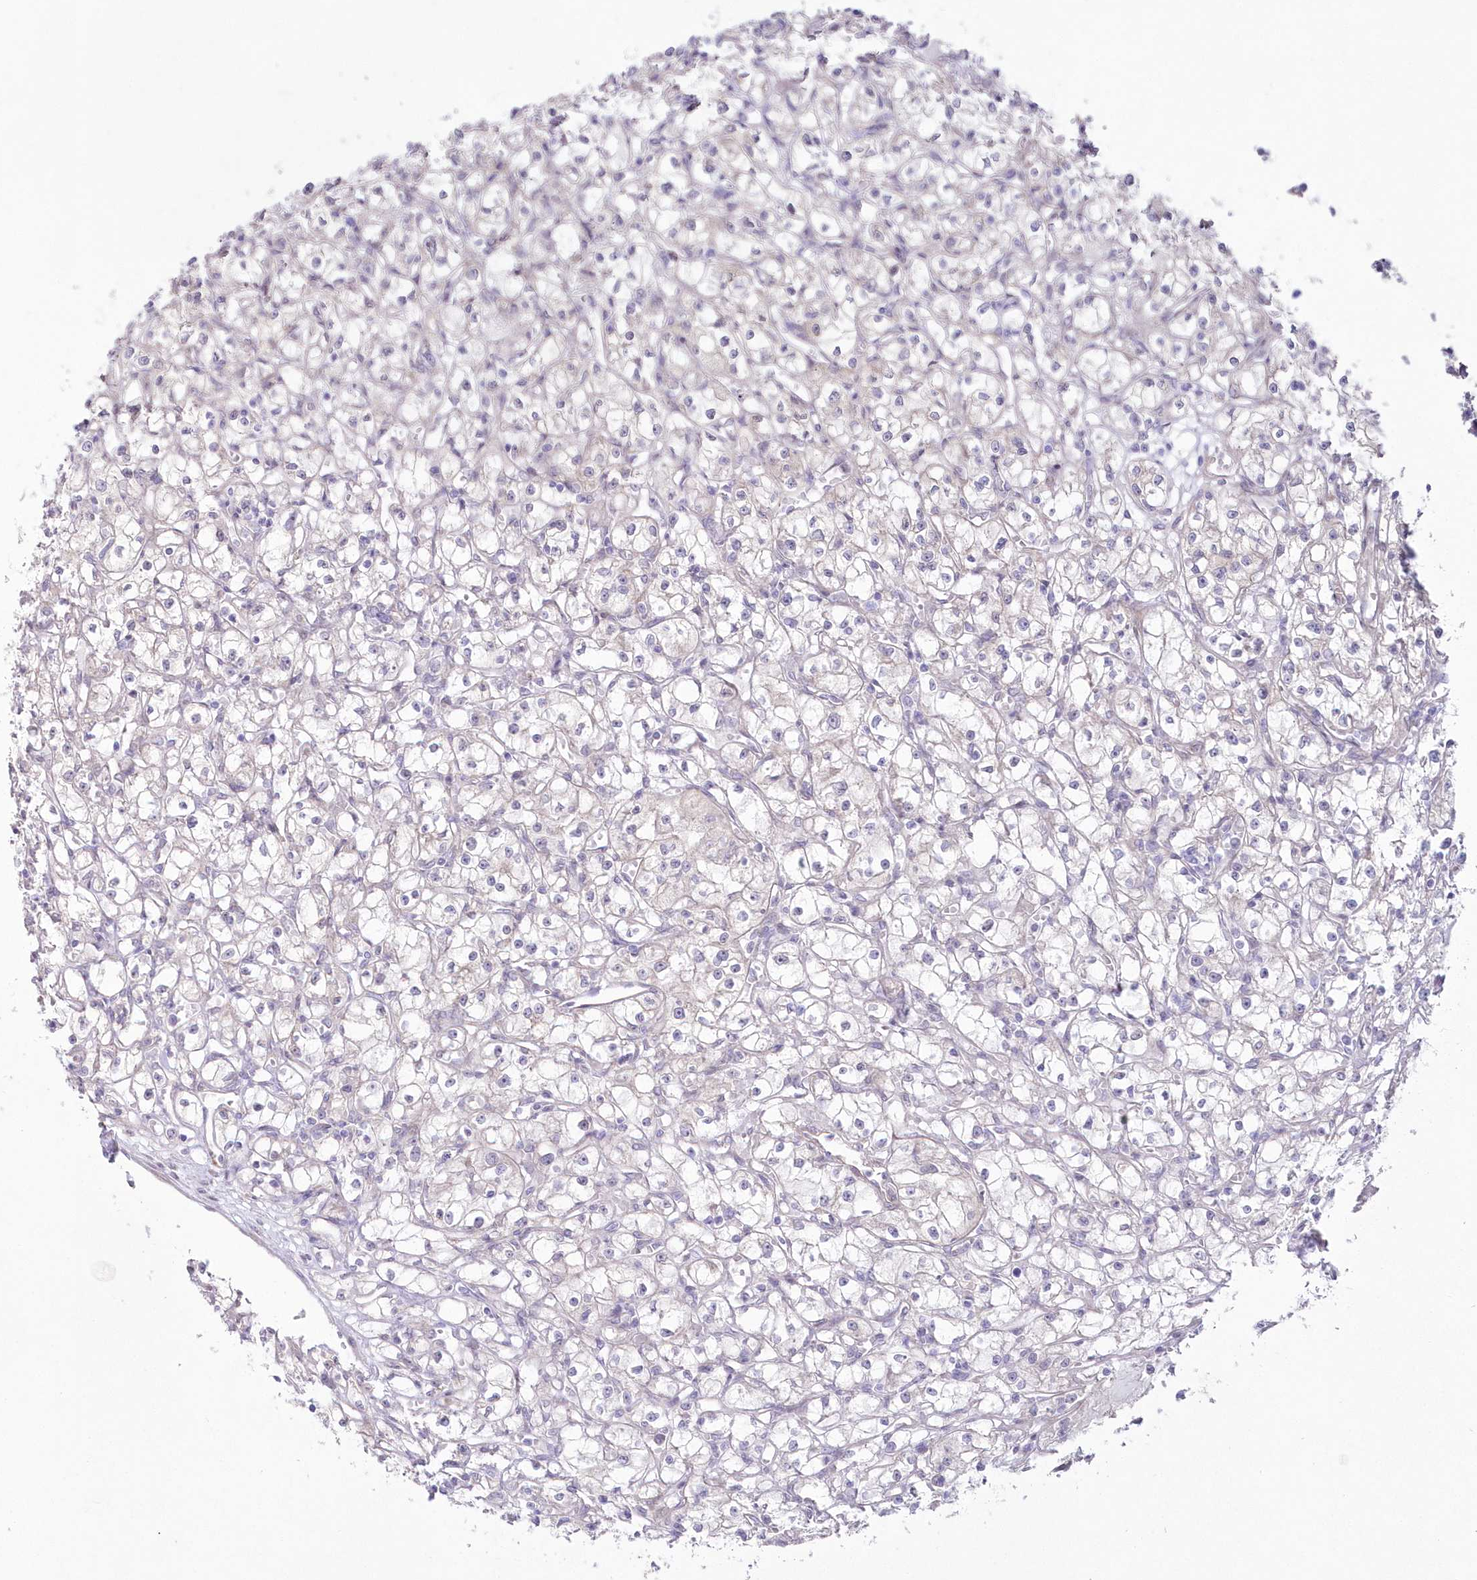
{"staining": {"intensity": "negative", "quantity": "none", "location": "none"}, "tissue": "renal cancer", "cell_type": "Tumor cells", "image_type": "cancer", "snomed": [{"axis": "morphology", "description": "Adenocarcinoma, NOS"}, {"axis": "topography", "description": "Kidney"}], "caption": "Immunohistochemistry image of human renal adenocarcinoma stained for a protein (brown), which shows no staining in tumor cells.", "gene": "SH3PXD2B", "patient": {"sex": "male", "age": 56}}